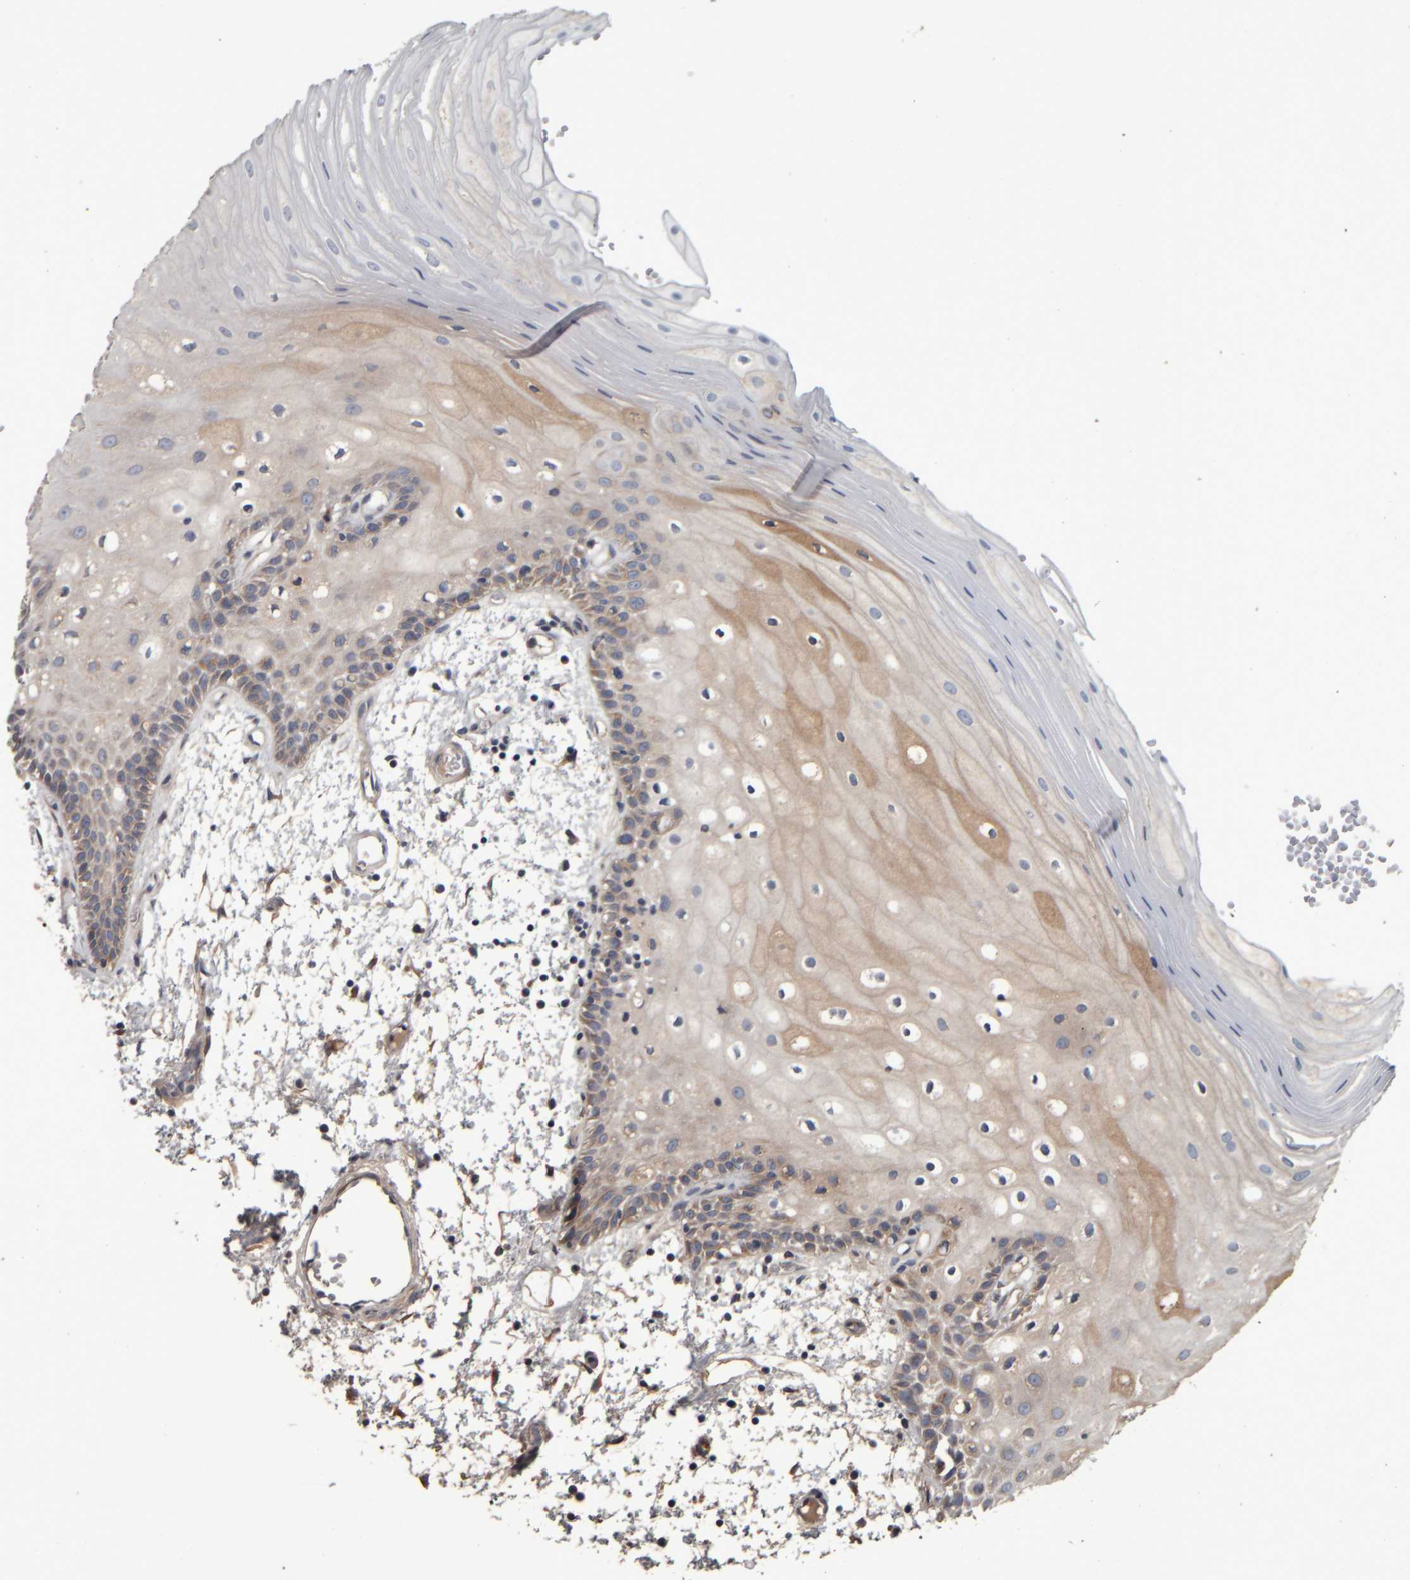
{"staining": {"intensity": "moderate", "quantity": "<25%", "location": "cytoplasmic/membranous"}, "tissue": "oral mucosa", "cell_type": "Squamous epithelial cells", "image_type": "normal", "snomed": [{"axis": "morphology", "description": "Normal tissue, NOS"}, {"axis": "topography", "description": "Oral tissue"}], "caption": "Immunohistochemistry histopathology image of unremarkable oral mucosa stained for a protein (brown), which demonstrates low levels of moderate cytoplasmic/membranous expression in about <25% of squamous epithelial cells.", "gene": "CAVIN4", "patient": {"sex": "male", "age": 52}}